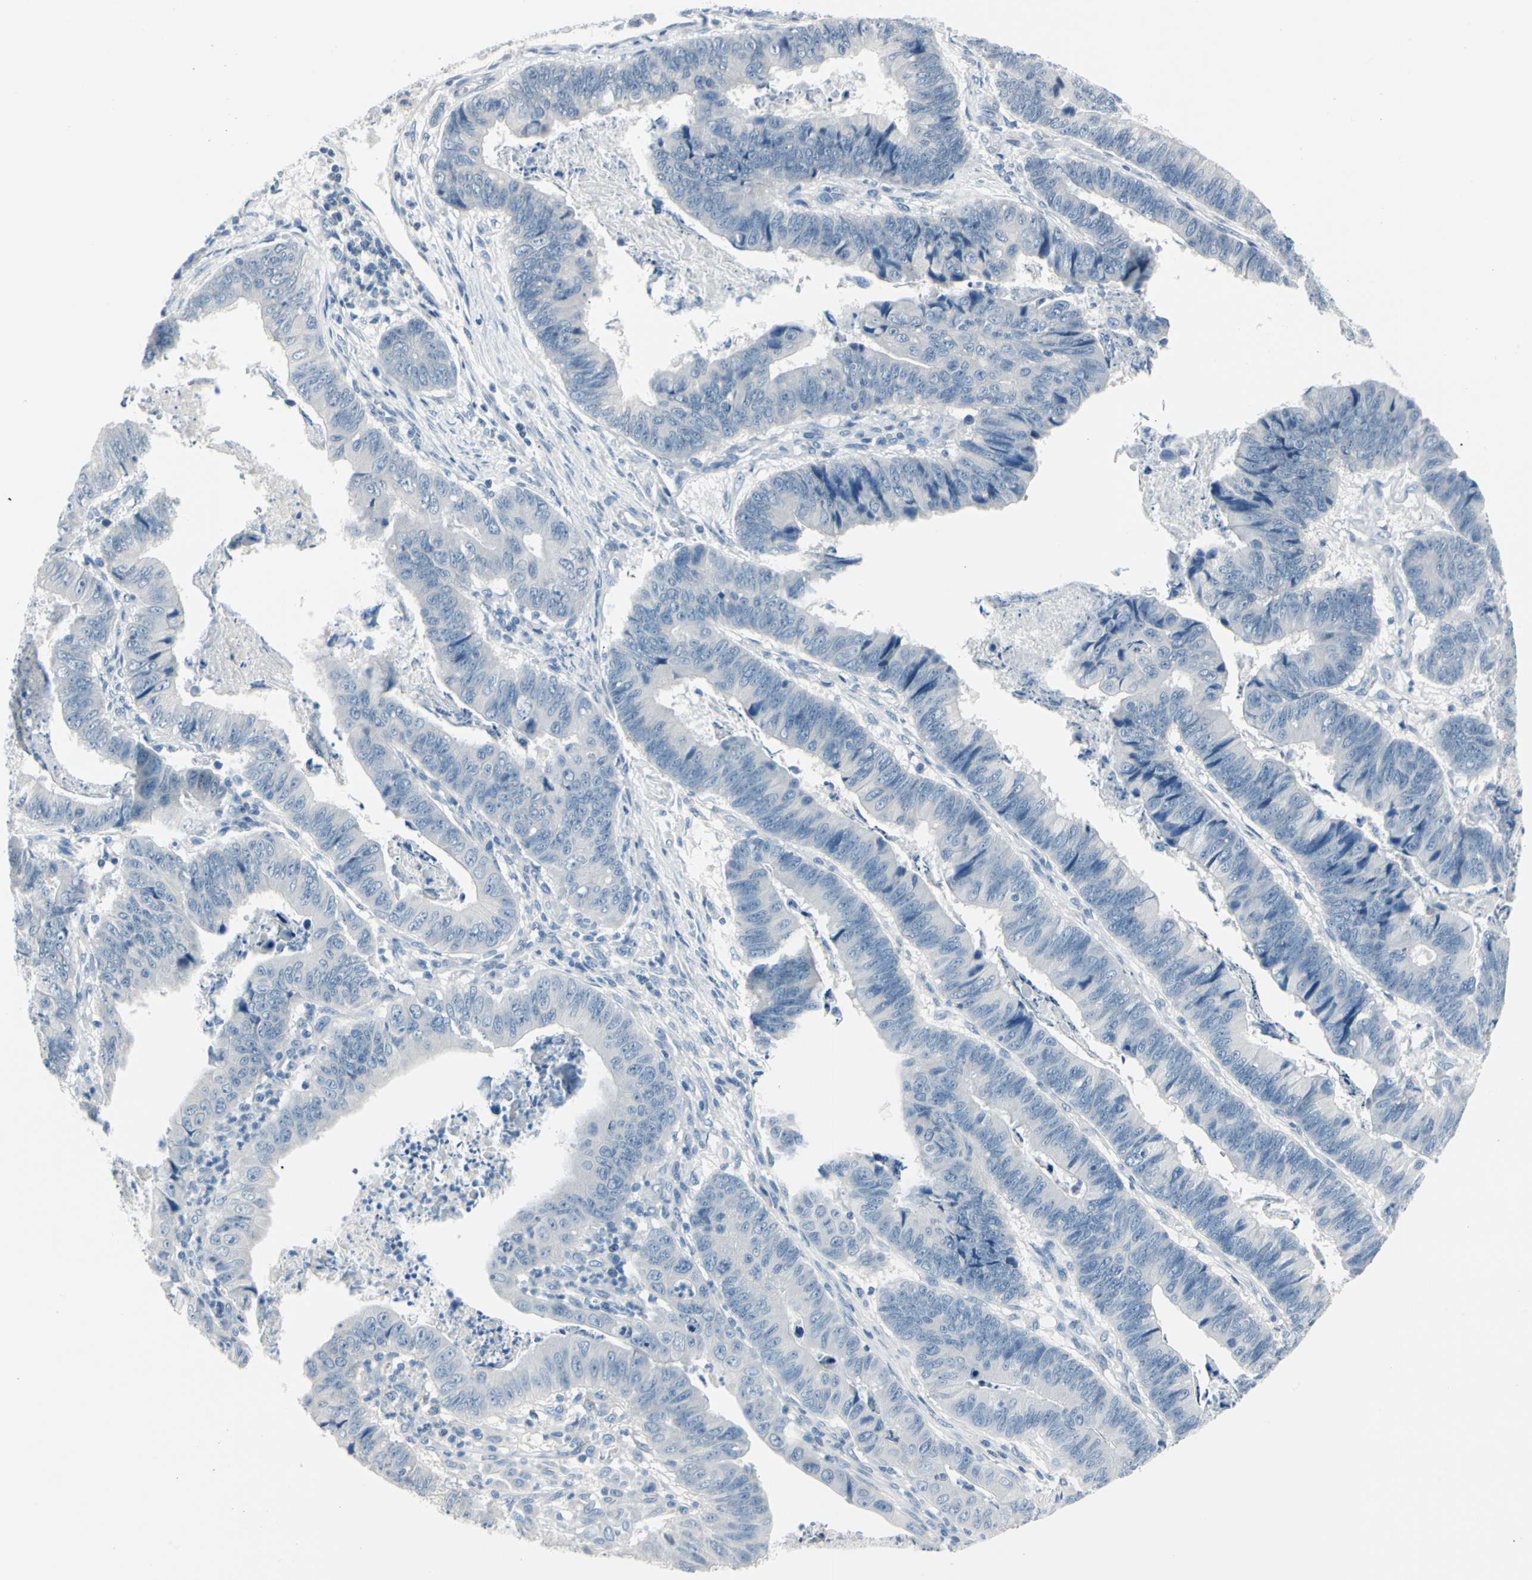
{"staining": {"intensity": "negative", "quantity": "none", "location": "none"}, "tissue": "stomach cancer", "cell_type": "Tumor cells", "image_type": "cancer", "snomed": [{"axis": "morphology", "description": "Adenocarcinoma, NOS"}, {"axis": "topography", "description": "Stomach, lower"}], "caption": "High magnification brightfield microscopy of stomach adenocarcinoma stained with DAB (3,3'-diaminobenzidine) (brown) and counterstained with hematoxylin (blue): tumor cells show no significant staining. (Brightfield microscopy of DAB (3,3'-diaminobenzidine) immunohistochemistry (IHC) at high magnification).", "gene": "PGR", "patient": {"sex": "male", "age": 77}}